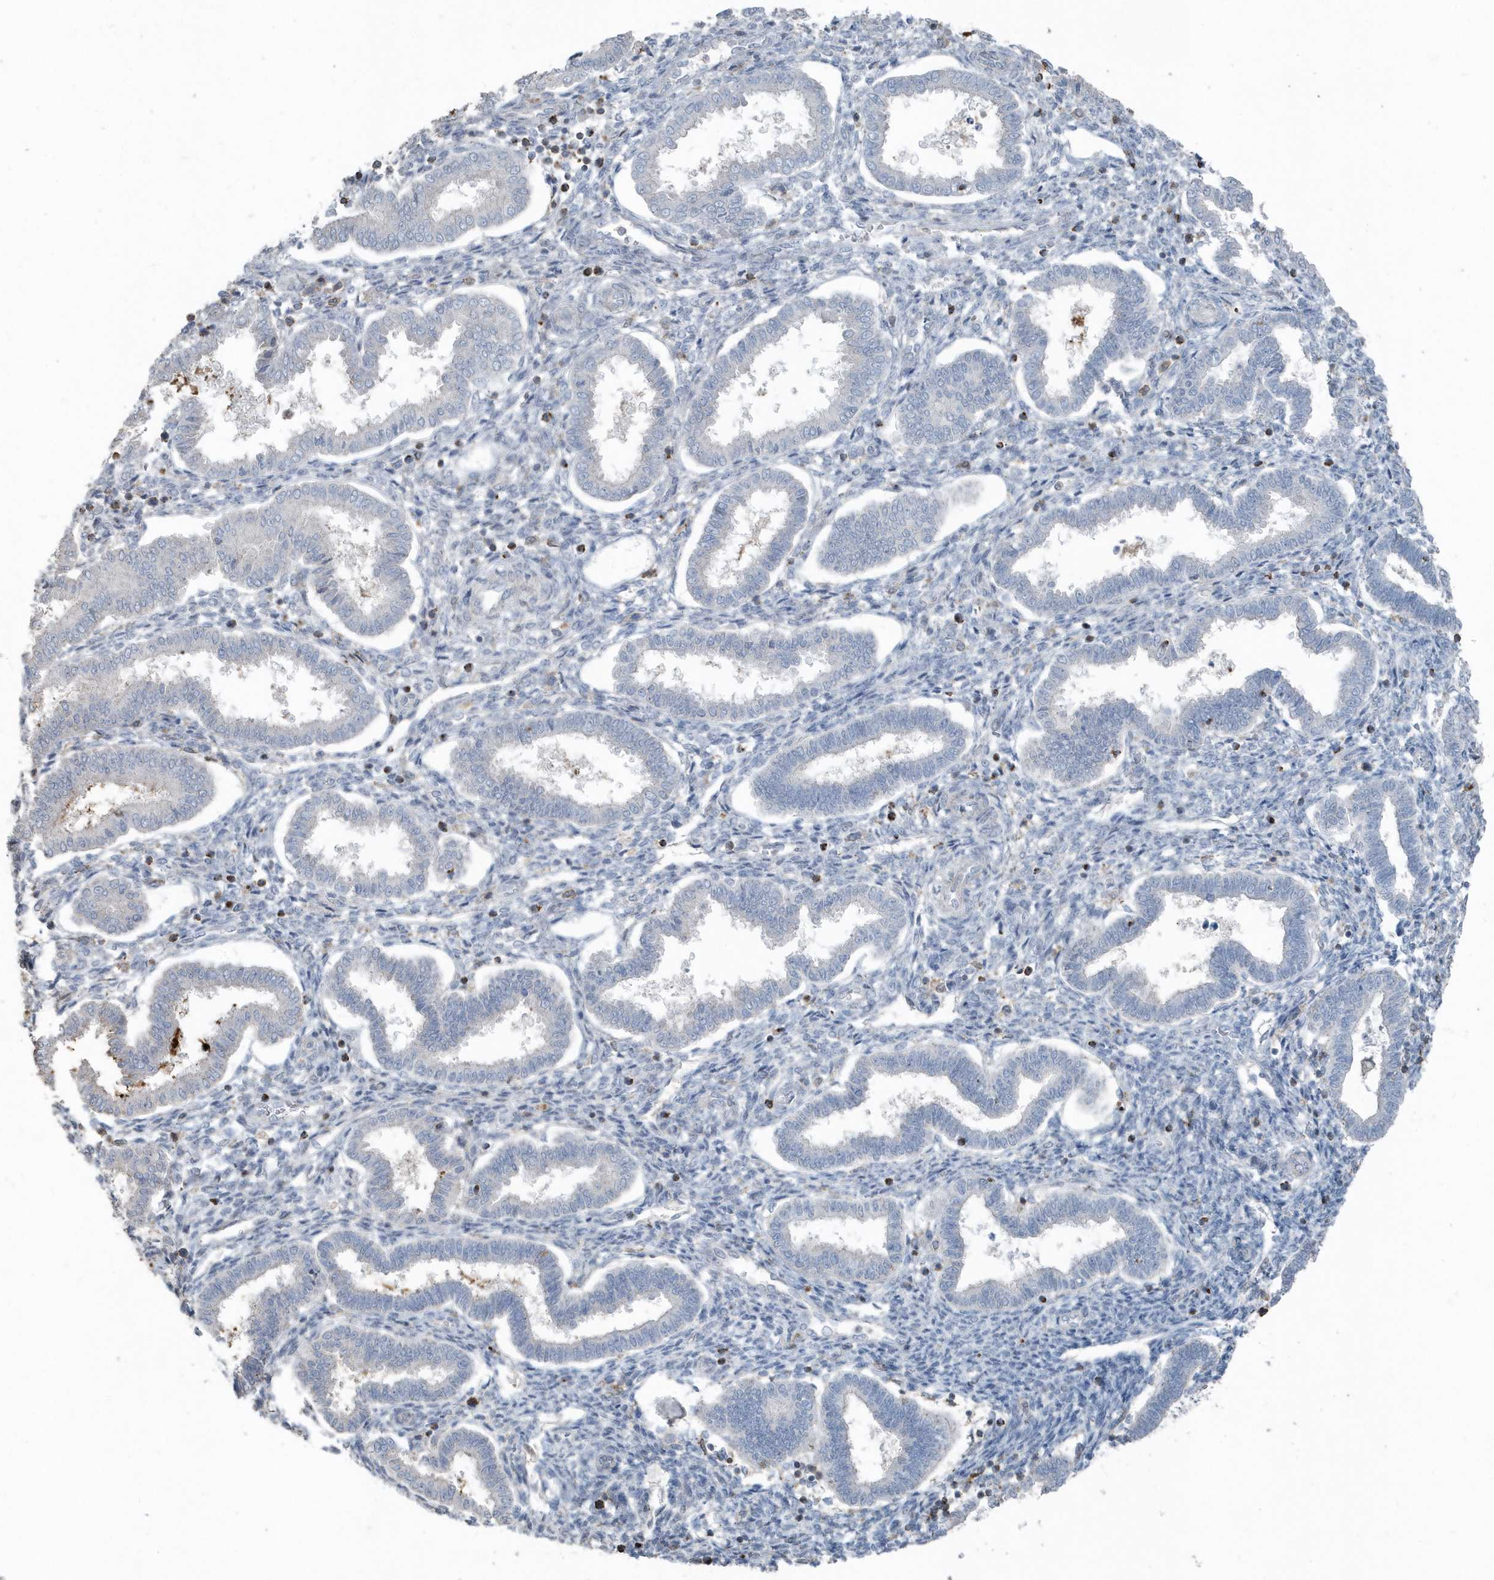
{"staining": {"intensity": "negative", "quantity": "none", "location": "none"}, "tissue": "endometrium", "cell_type": "Cells in endometrial stroma", "image_type": "normal", "snomed": [{"axis": "morphology", "description": "Normal tissue, NOS"}, {"axis": "topography", "description": "Endometrium"}], "caption": "Immunohistochemical staining of unremarkable endometrium shows no significant staining in cells in endometrial stroma.", "gene": "ACTC1", "patient": {"sex": "female", "age": 24}}